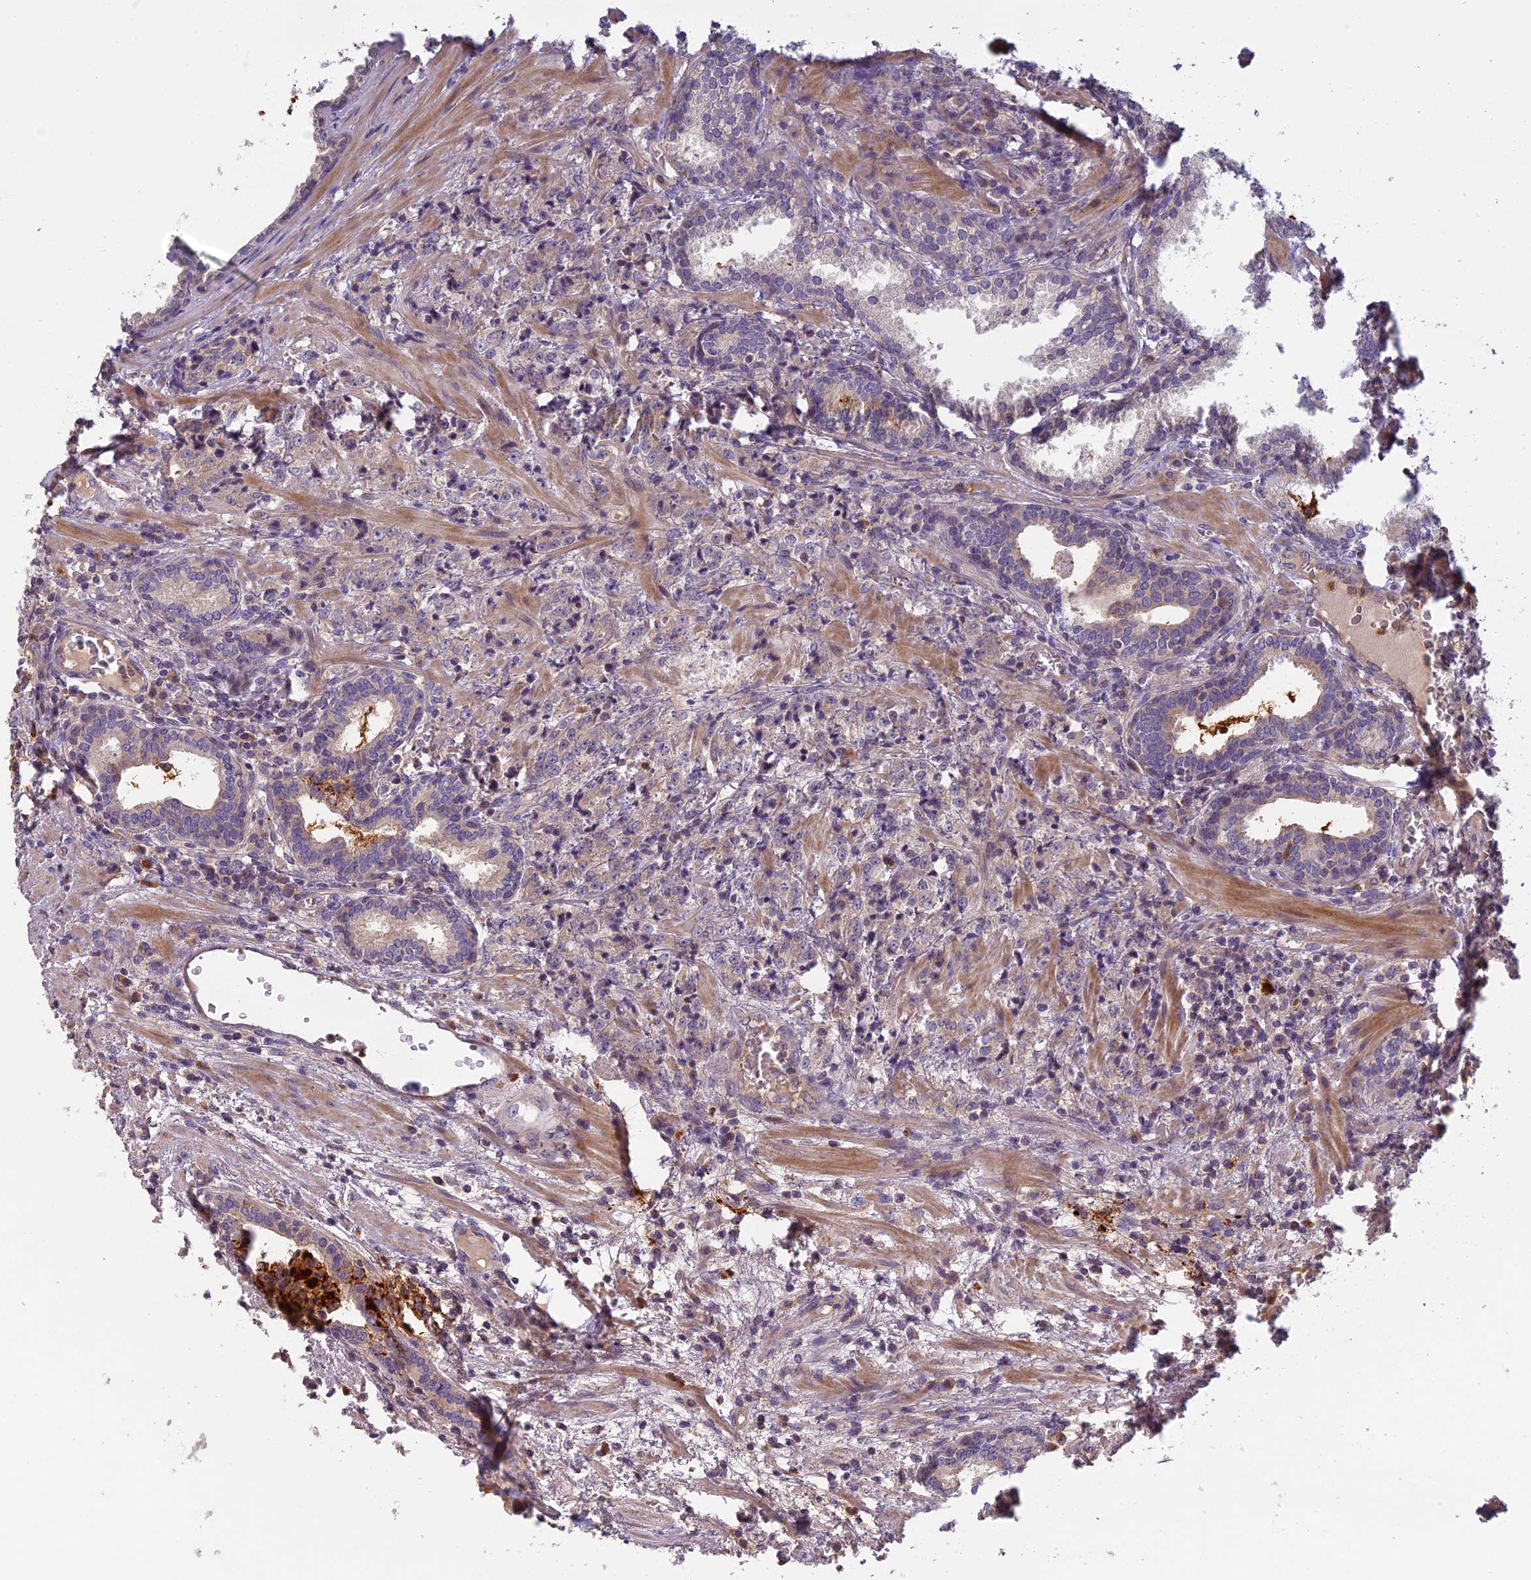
{"staining": {"intensity": "negative", "quantity": "none", "location": "none"}, "tissue": "prostate cancer", "cell_type": "Tumor cells", "image_type": "cancer", "snomed": [{"axis": "morphology", "description": "Adenocarcinoma, High grade"}, {"axis": "topography", "description": "Prostate"}], "caption": "Immunohistochemistry (IHC) image of human prostate cancer (adenocarcinoma (high-grade)) stained for a protein (brown), which exhibits no positivity in tumor cells. (DAB (3,3'-diaminobenzidine) IHC visualized using brightfield microscopy, high magnification).", "gene": "AP4E1", "patient": {"sex": "male", "age": 69}}